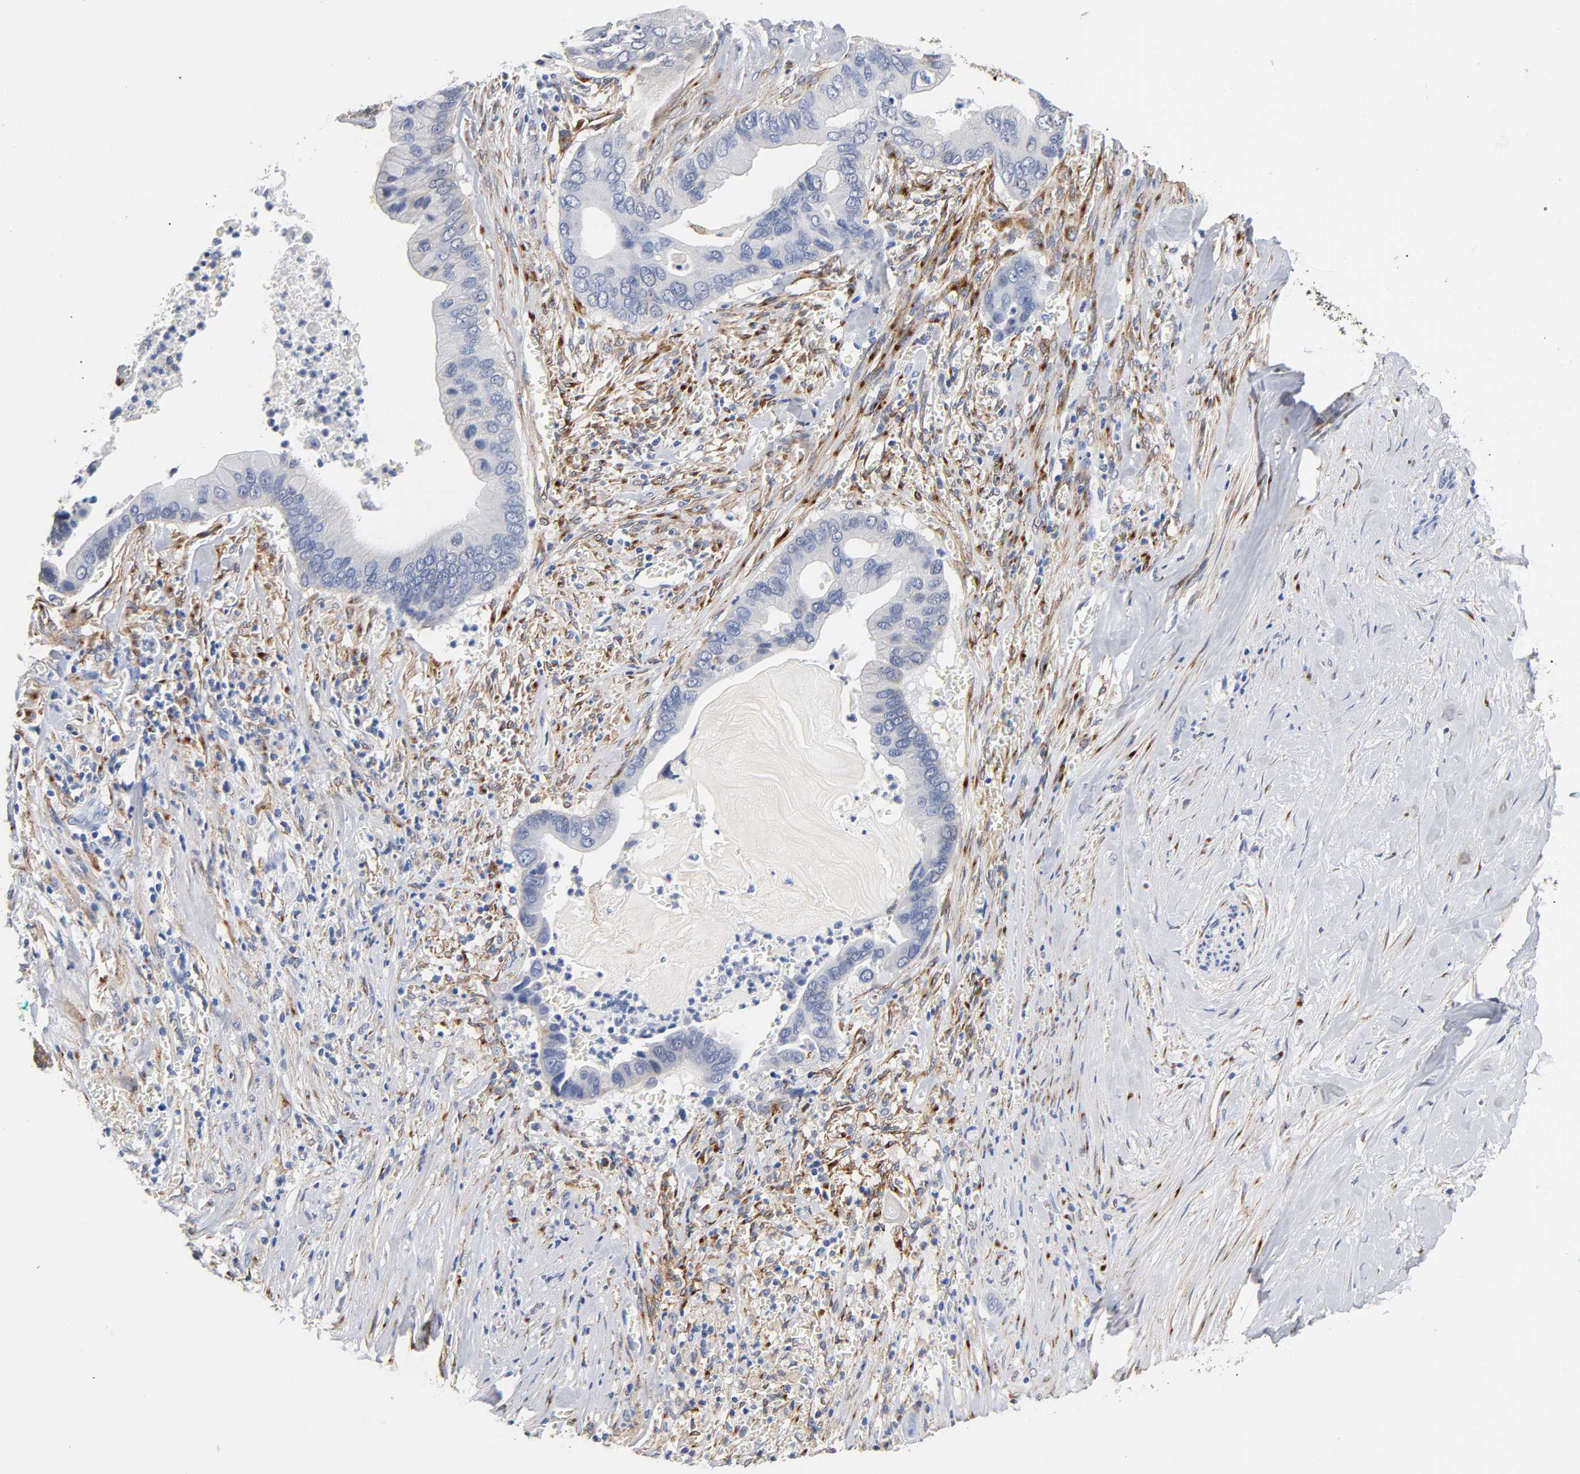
{"staining": {"intensity": "negative", "quantity": "none", "location": "none"}, "tissue": "pancreatic cancer", "cell_type": "Tumor cells", "image_type": "cancer", "snomed": [{"axis": "morphology", "description": "Adenocarcinoma, NOS"}, {"axis": "topography", "description": "Pancreas"}], "caption": "This micrograph is of pancreatic adenocarcinoma stained with IHC to label a protein in brown with the nuclei are counter-stained blue. There is no expression in tumor cells.", "gene": "LRP1", "patient": {"sex": "male", "age": 59}}